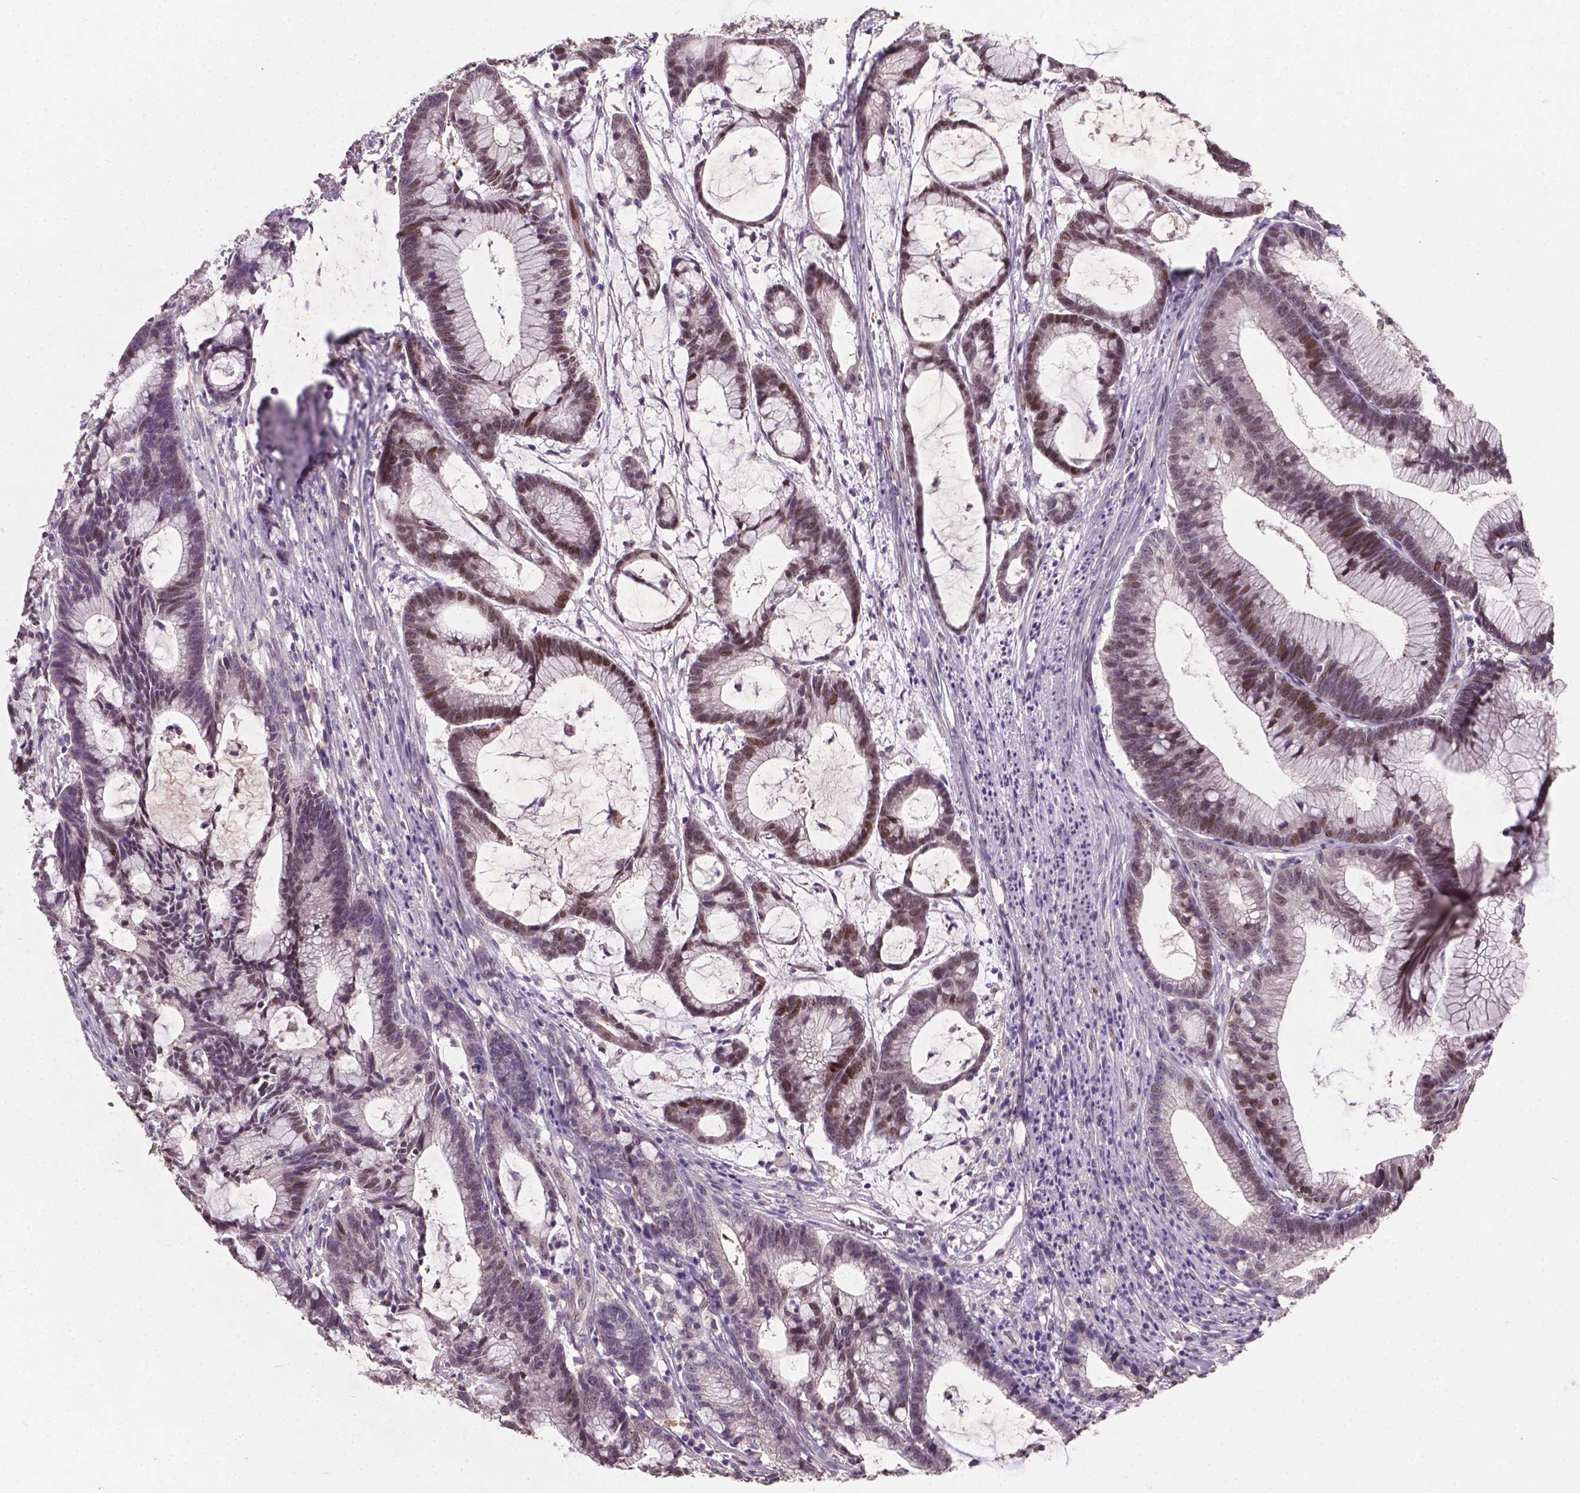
{"staining": {"intensity": "moderate", "quantity": "25%-75%", "location": "nuclear"}, "tissue": "colorectal cancer", "cell_type": "Tumor cells", "image_type": "cancer", "snomed": [{"axis": "morphology", "description": "Adenocarcinoma, NOS"}, {"axis": "topography", "description": "Colon"}], "caption": "Immunohistochemical staining of human adenocarcinoma (colorectal) displays medium levels of moderate nuclear positivity in approximately 25%-75% of tumor cells.", "gene": "SOX17", "patient": {"sex": "female", "age": 78}}